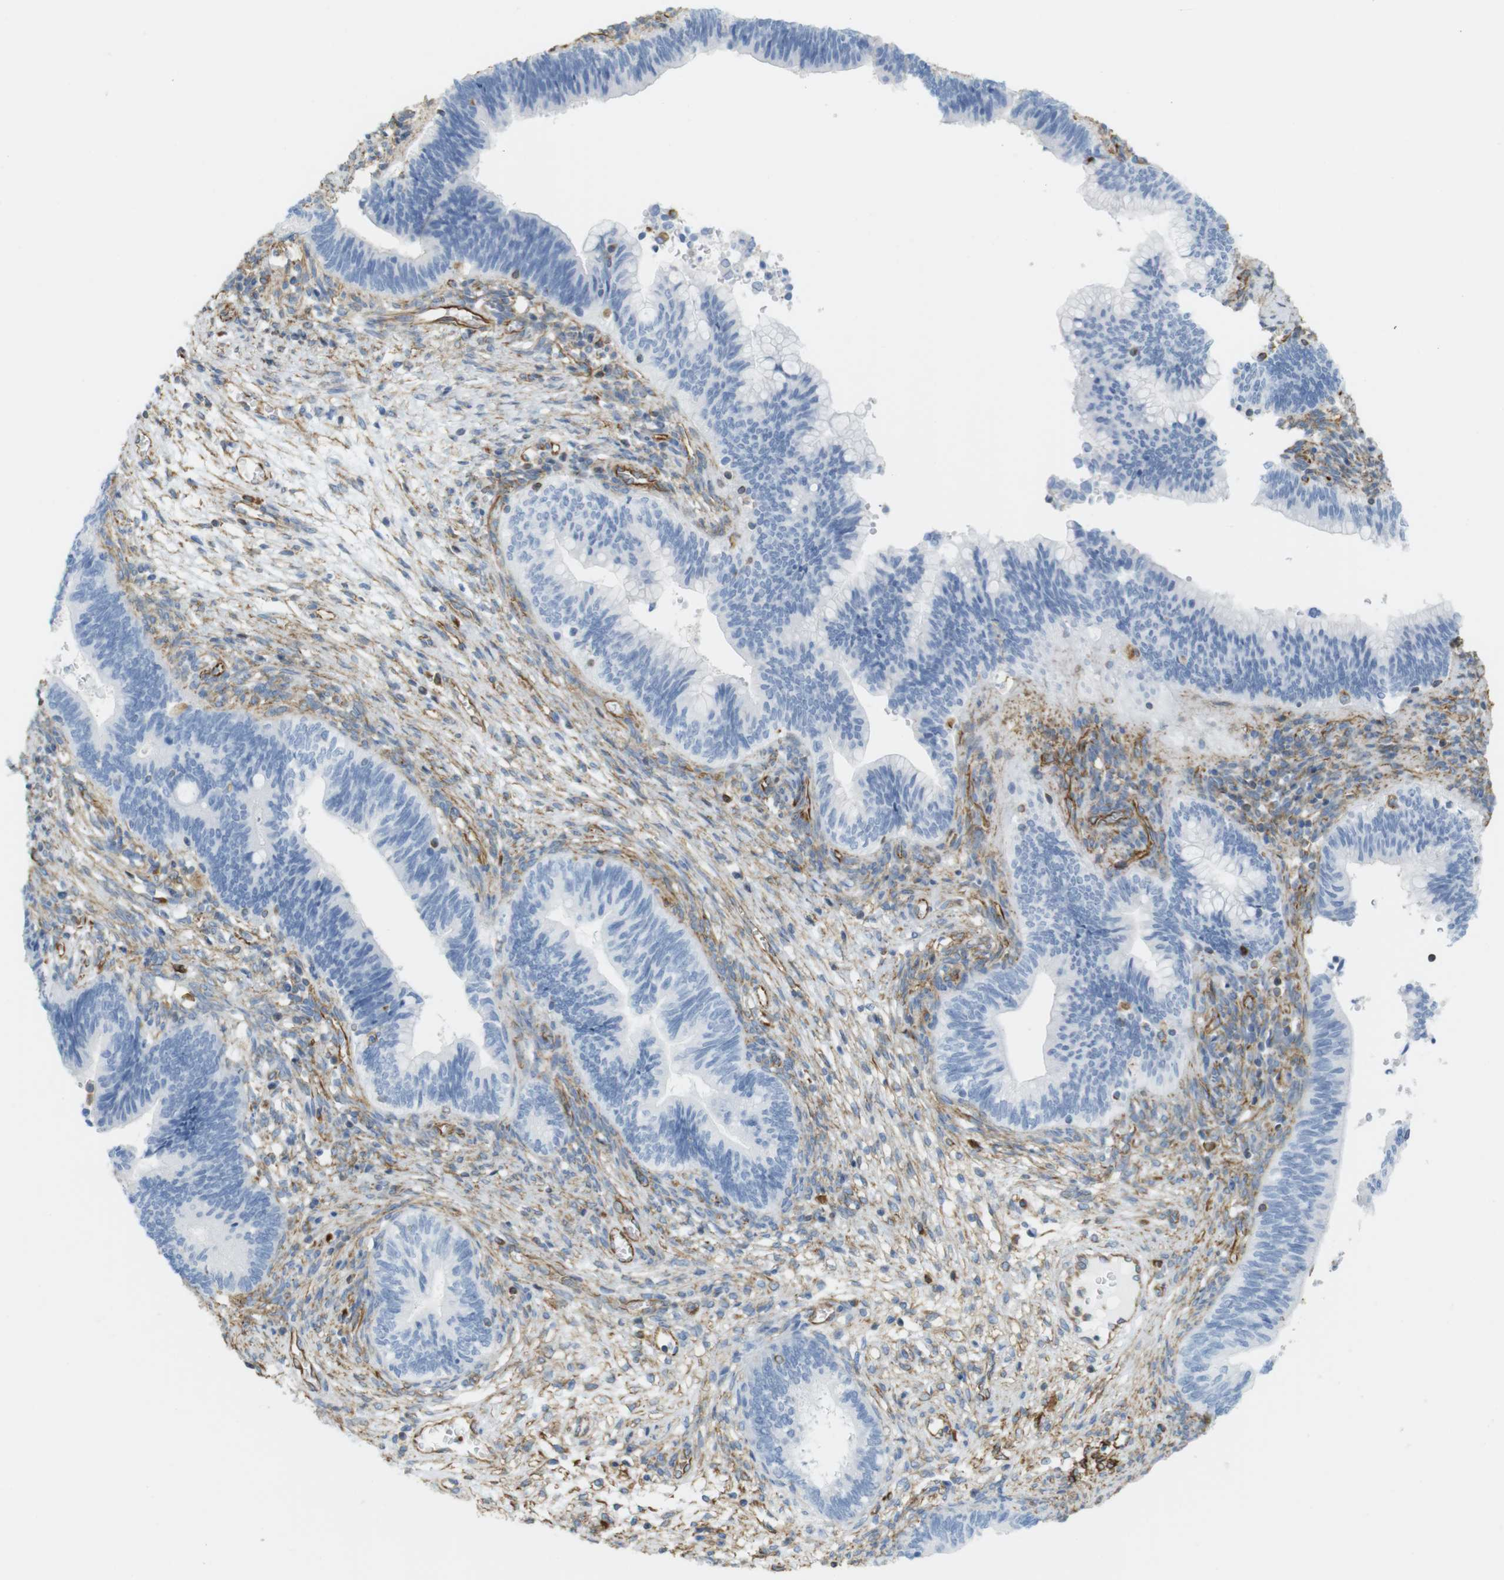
{"staining": {"intensity": "negative", "quantity": "none", "location": "none"}, "tissue": "cervical cancer", "cell_type": "Tumor cells", "image_type": "cancer", "snomed": [{"axis": "morphology", "description": "Adenocarcinoma, NOS"}, {"axis": "topography", "description": "Cervix"}], "caption": "This is a histopathology image of IHC staining of cervical cancer (adenocarcinoma), which shows no expression in tumor cells. The staining was performed using DAB (3,3'-diaminobenzidine) to visualize the protein expression in brown, while the nuclei were stained in blue with hematoxylin (Magnification: 20x).", "gene": "MS4A10", "patient": {"sex": "female", "age": 44}}